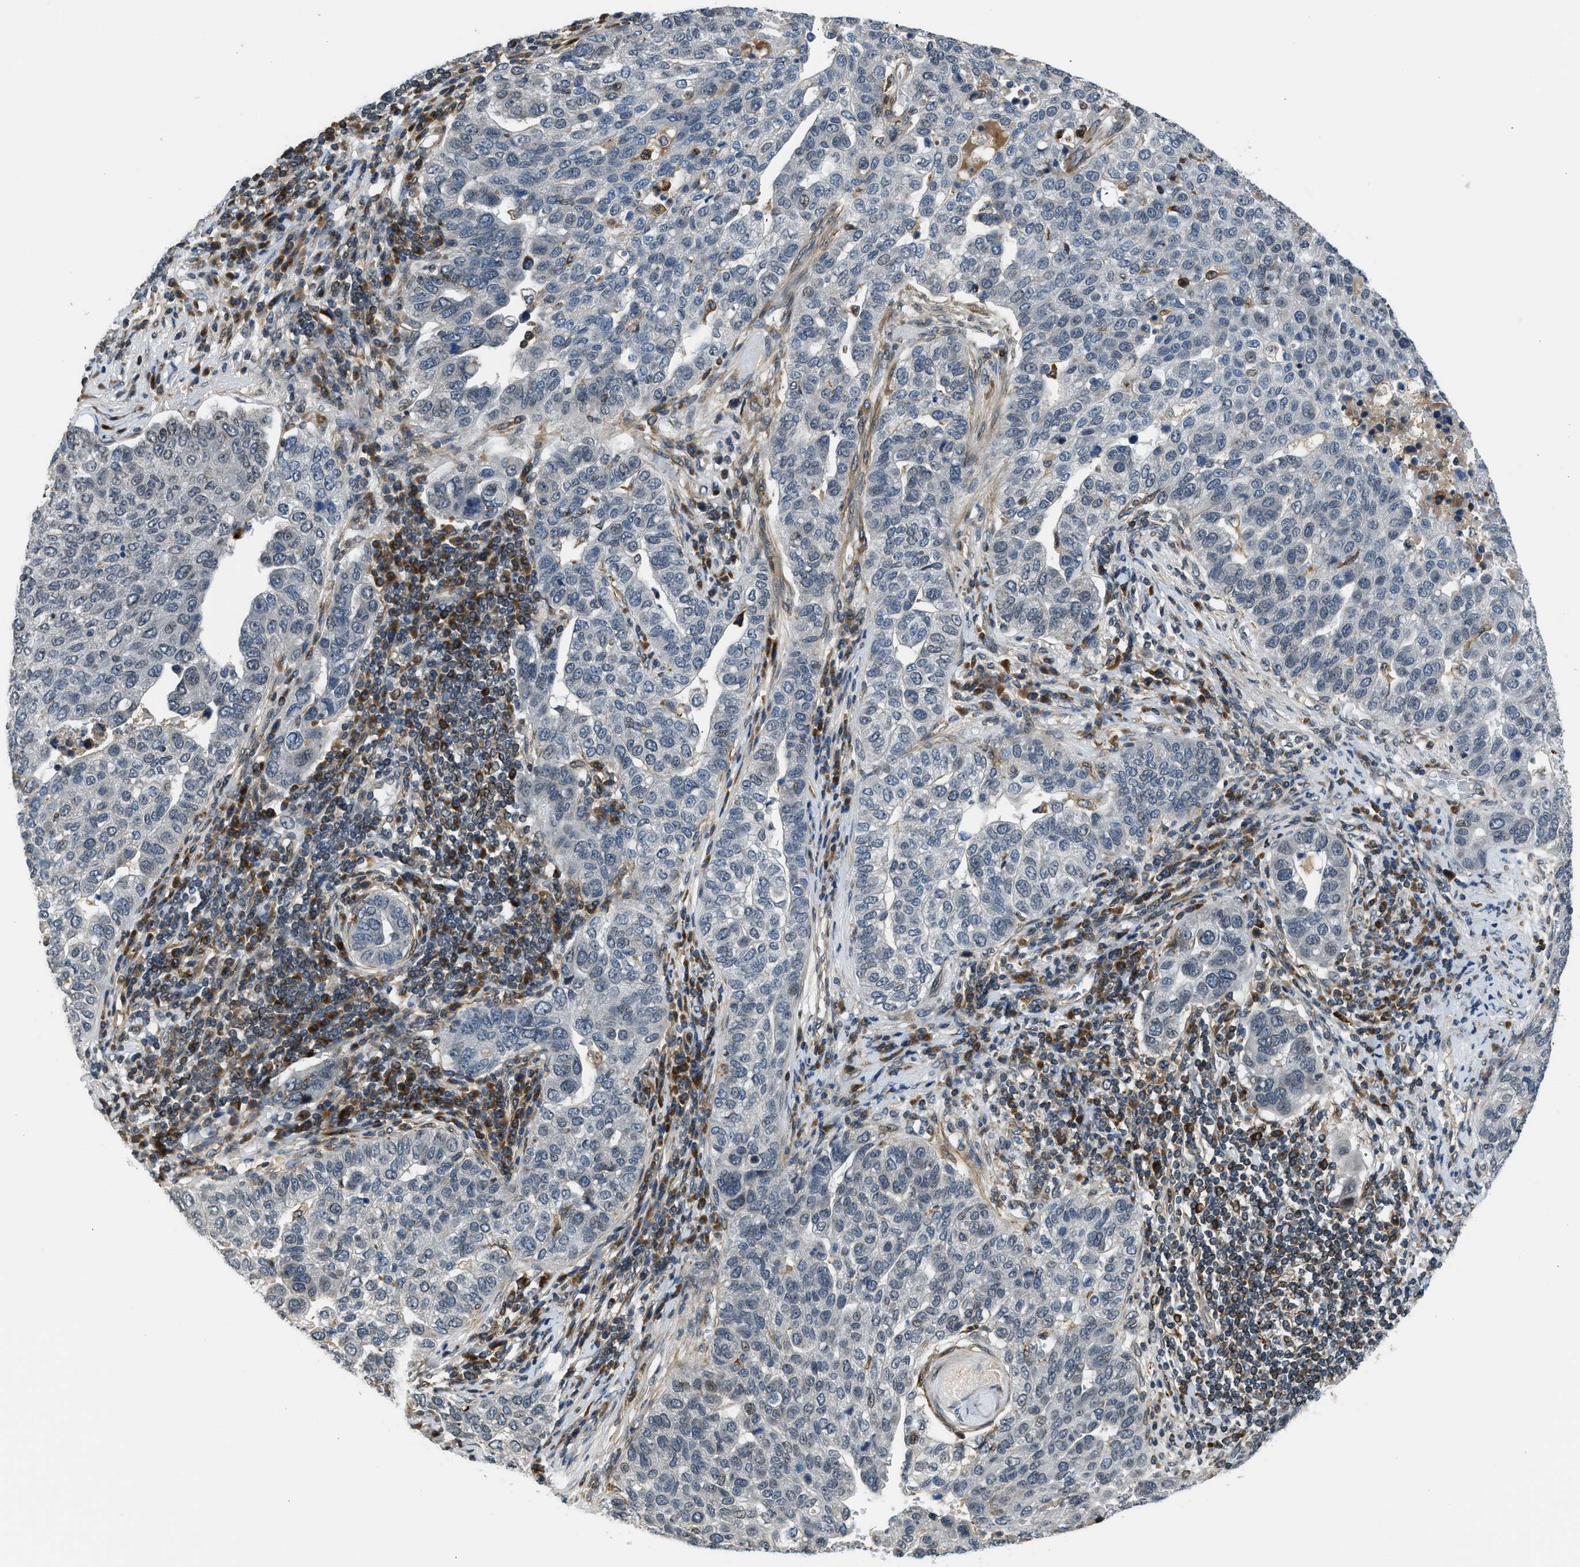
{"staining": {"intensity": "negative", "quantity": "none", "location": "none"}, "tissue": "pancreatic cancer", "cell_type": "Tumor cells", "image_type": "cancer", "snomed": [{"axis": "morphology", "description": "Adenocarcinoma, NOS"}, {"axis": "topography", "description": "Pancreas"}], "caption": "This is an immunohistochemistry (IHC) image of pancreatic adenocarcinoma. There is no expression in tumor cells.", "gene": "RETREG3", "patient": {"sex": "female", "age": 61}}